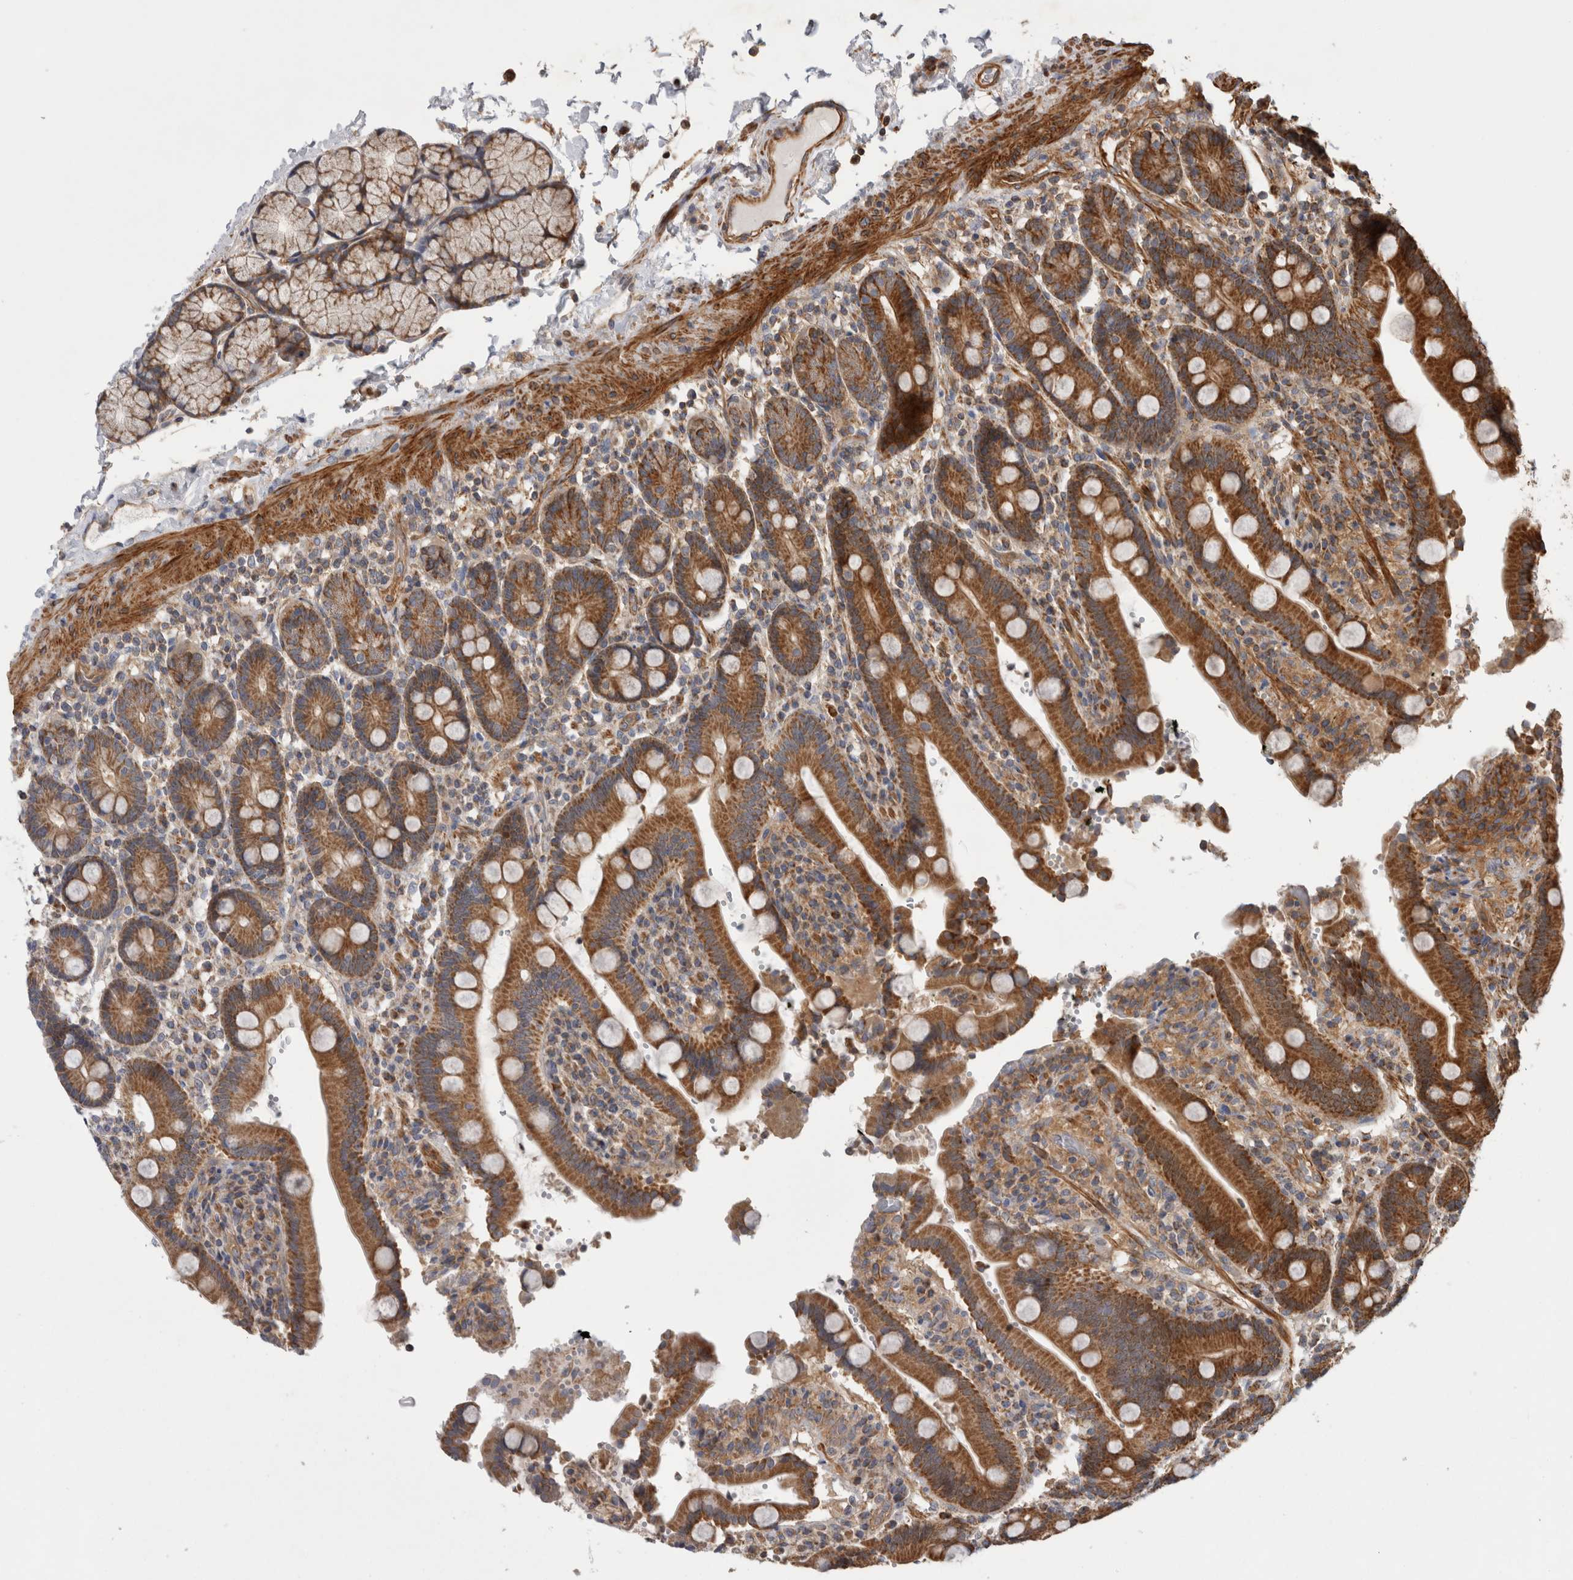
{"staining": {"intensity": "strong", "quantity": ">75%", "location": "cytoplasmic/membranous"}, "tissue": "duodenum", "cell_type": "Glandular cells", "image_type": "normal", "snomed": [{"axis": "morphology", "description": "Normal tissue, NOS"}, {"axis": "topography", "description": "Small intestine, NOS"}], "caption": "IHC (DAB) staining of benign human duodenum demonstrates strong cytoplasmic/membranous protein expression in approximately >75% of glandular cells. (DAB (3,3'-diaminobenzidine) IHC, brown staining for protein, blue staining for nuclei).", "gene": "SFXN2", "patient": {"sex": "female", "age": 71}}